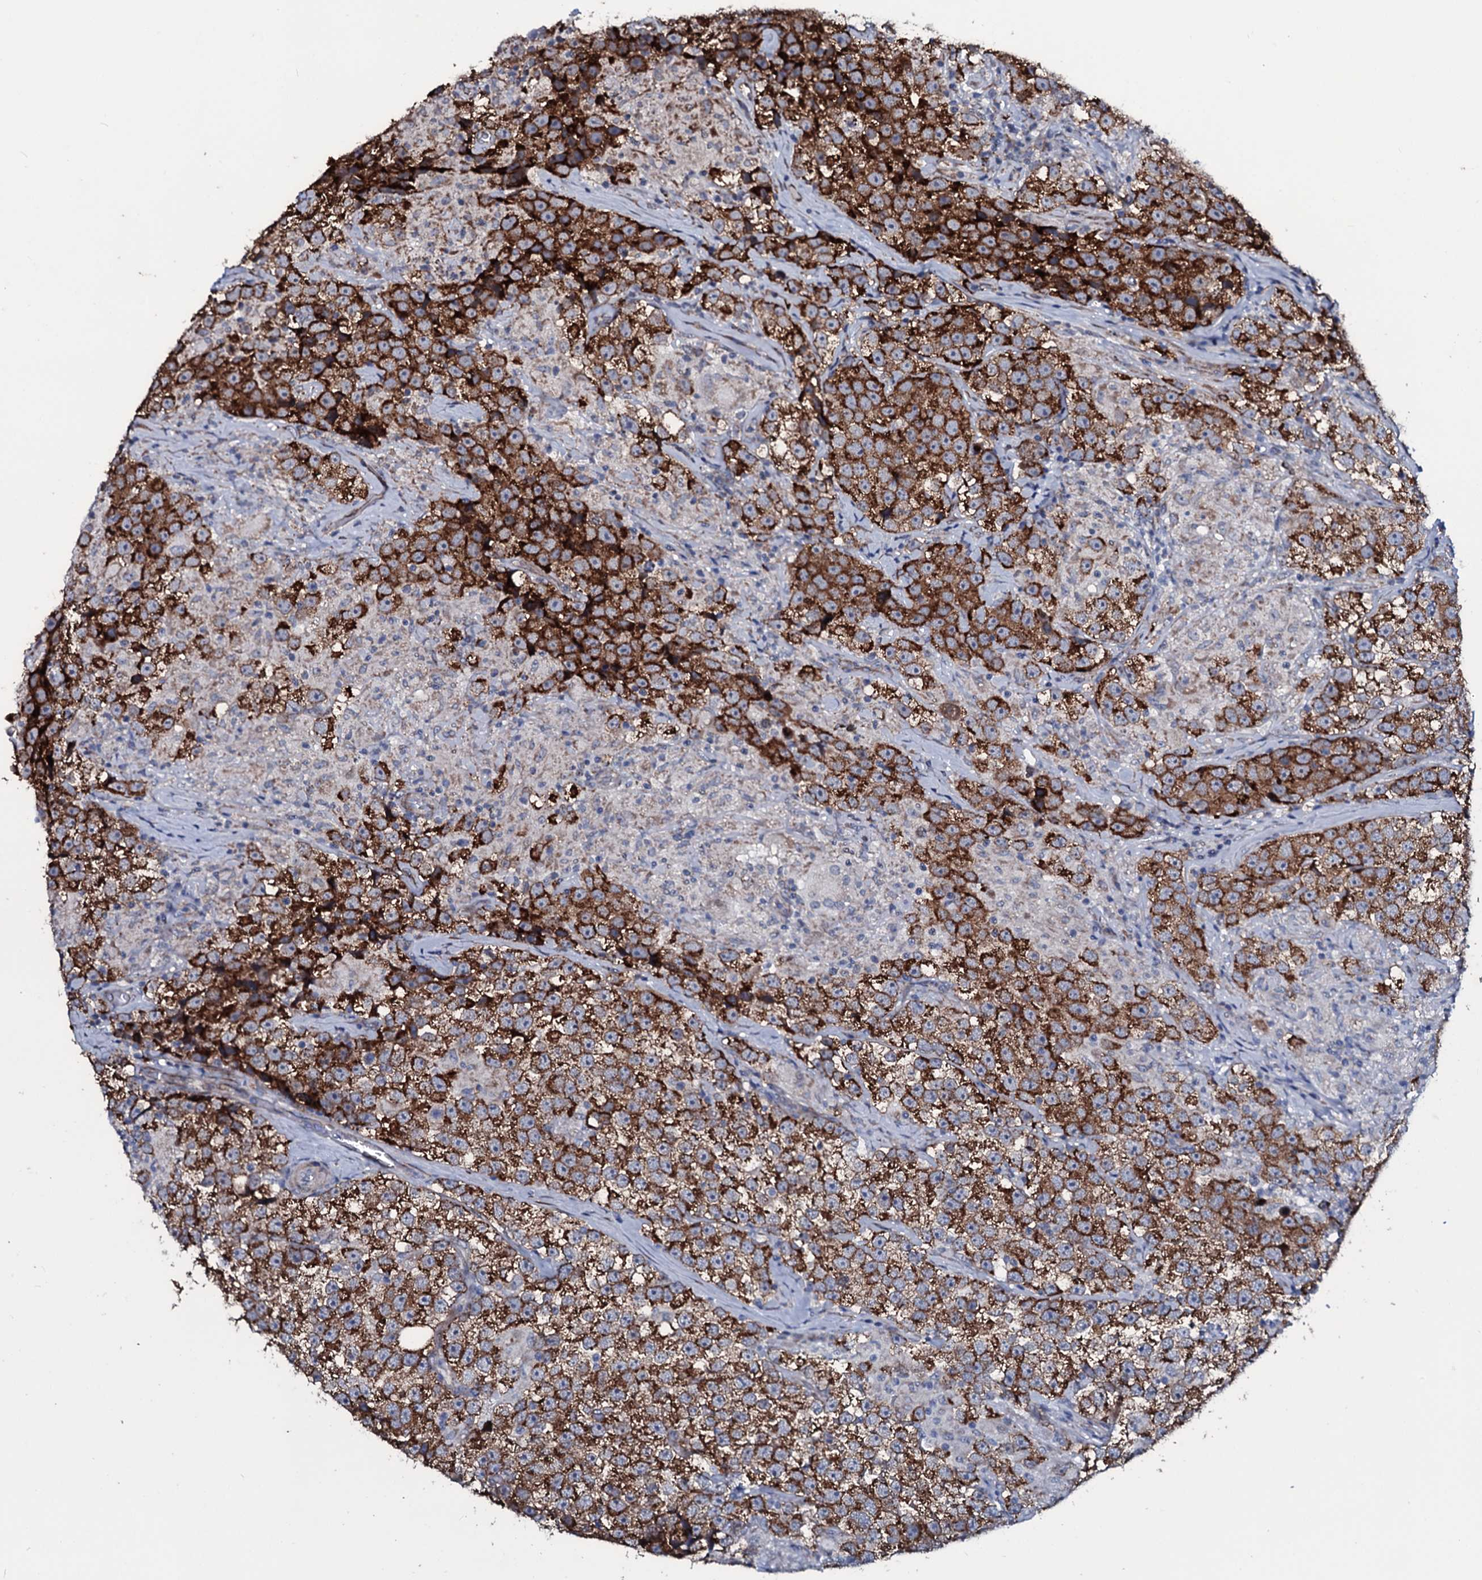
{"staining": {"intensity": "strong", "quantity": ">75%", "location": "cytoplasmic/membranous"}, "tissue": "testis cancer", "cell_type": "Tumor cells", "image_type": "cancer", "snomed": [{"axis": "morphology", "description": "Seminoma, NOS"}, {"axis": "topography", "description": "Testis"}], "caption": "Immunohistochemical staining of human testis cancer (seminoma) demonstrates high levels of strong cytoplasmic/membranous protein staining in about >75% of tumor cells.", "gene": "WIPF3", "patient": {"sex": "male", "age": 46}}